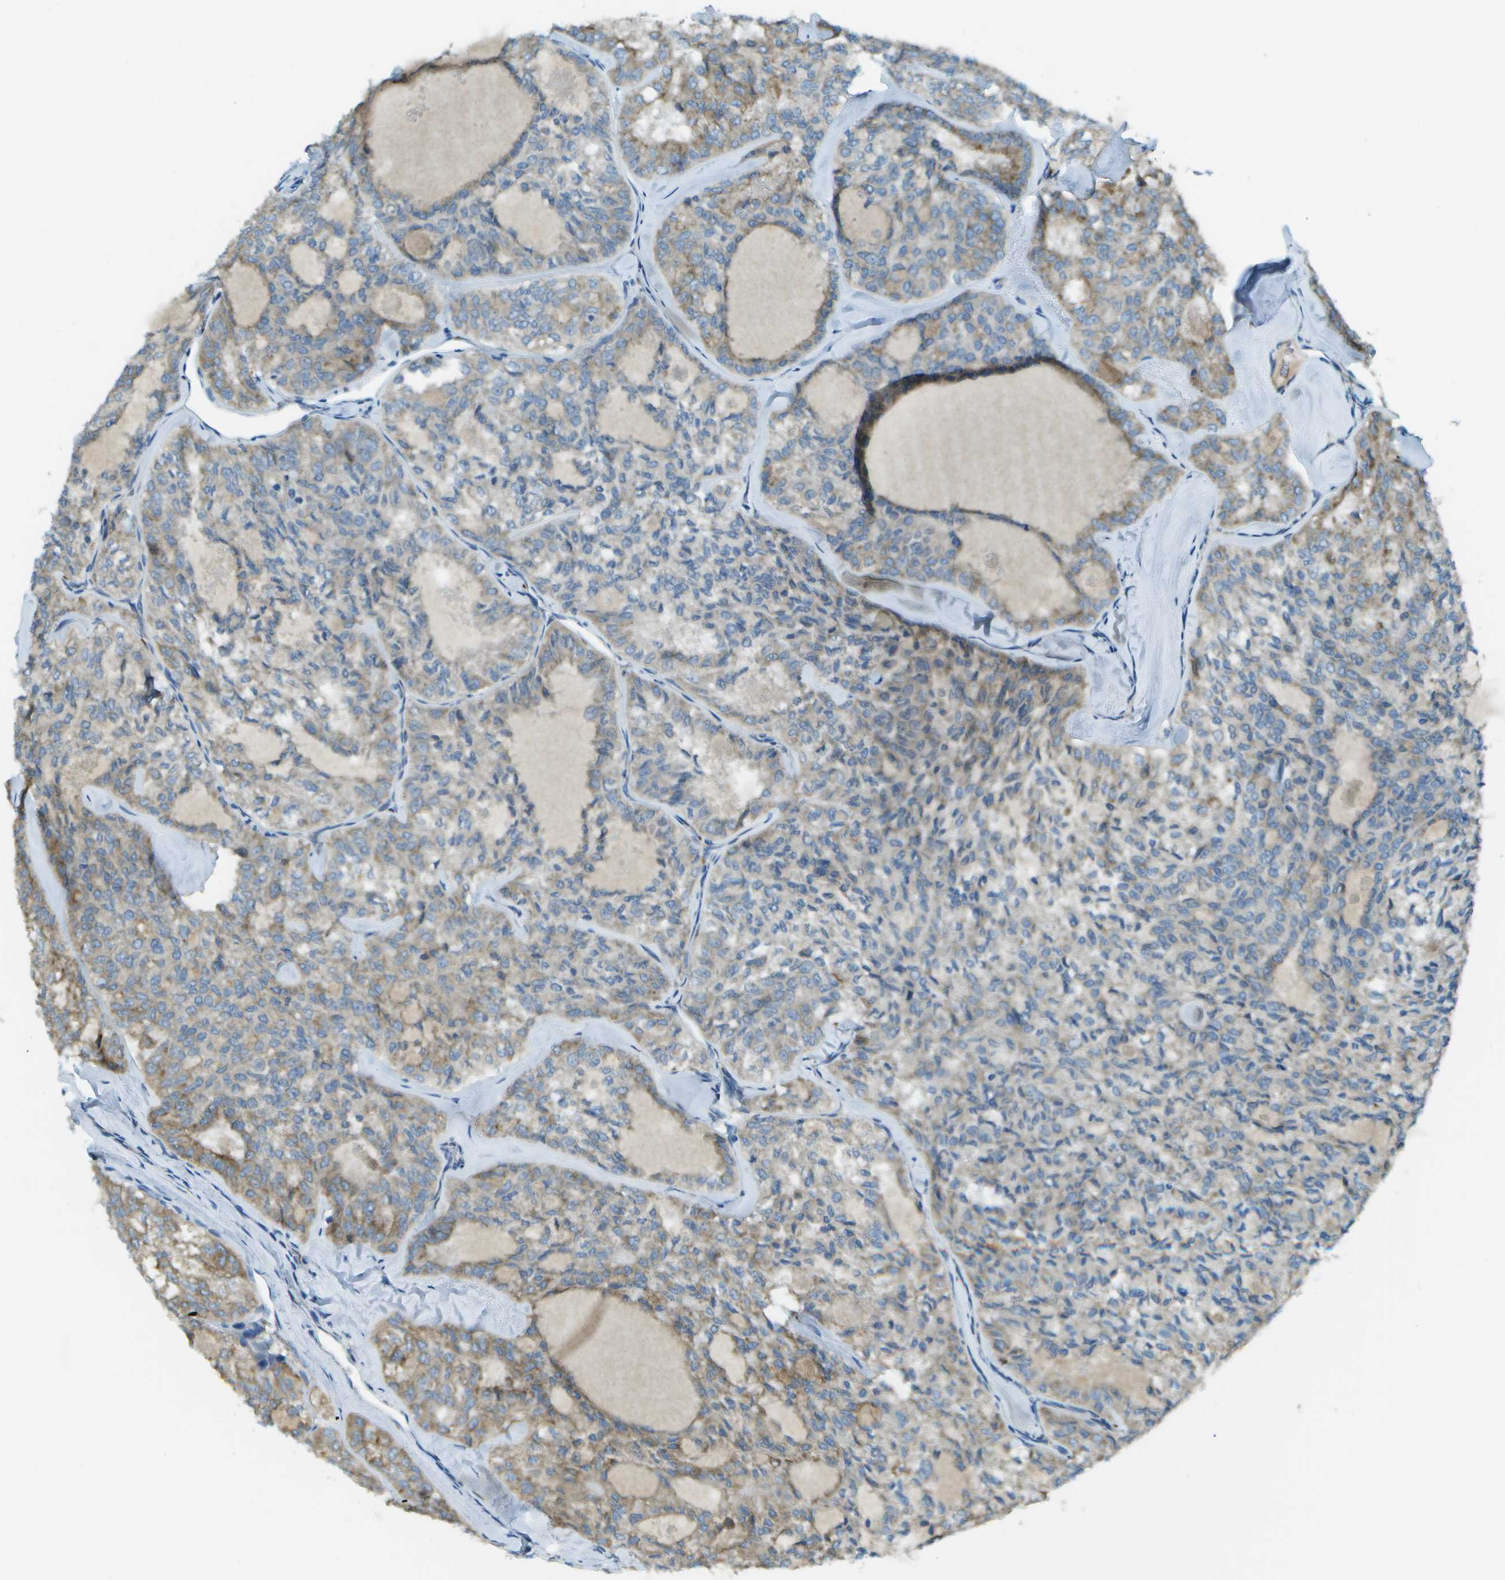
{"staining": {"intensity": "weak", "quantity": ">75%", "location": "cytoplasmic/membranous"}, "tissue": "thyroid cancer", "cell_type": "Tumor cells", "image_type": "cancer", "snomed": [{"axis": "morphology", "description": "Follicular adenoma carcinoma, NOS"}, {"axis": "topography", "description": "Thyroid gland"}], "caption": "An image showing weak cytoplasmic/membranous expression in about >75% of tumor cells in follicular adenoma carcinoma (thyroid), as visualized by brown immunohistochemical staining.", "gene": "KCTD3", "patient": {"sex": "male", "age": 75}}